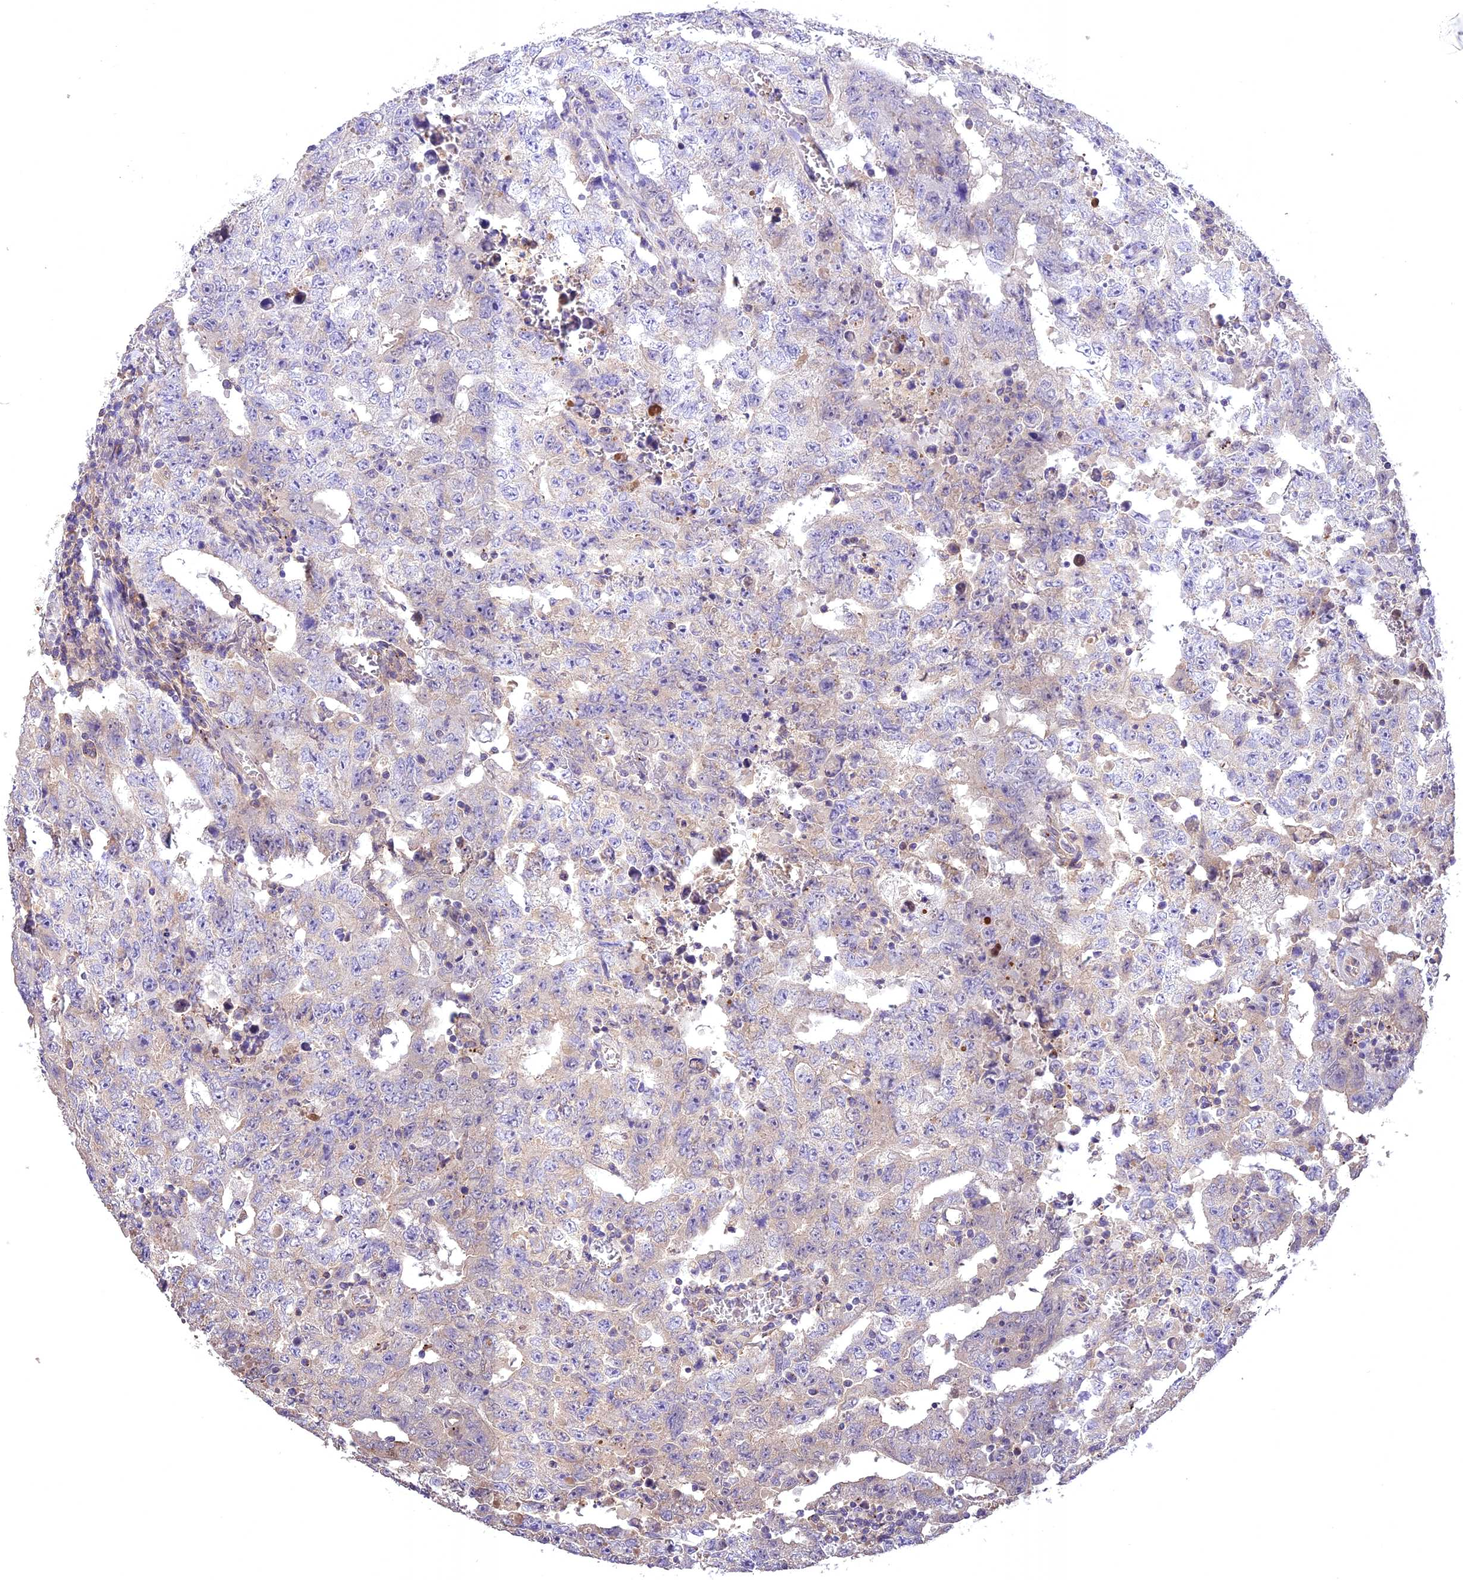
{"staining": {"intensity": "negative", "quantity": "none", "location": "none"}, "tissue": "testis cancer", "cell_type": "Tumor cells", "image_type": "cancer", "snomed": [{"axis": "morphology", "description": "Carcinoma, Embryonal, NOS"}, {"axis": "topography", "description": "Testis"}], "caption": "IHC micrograph of testis cancer stained for a protein (brown), which demonstrates no positivity in tumor cells.", "gene": "NUDT8", "patient": {"sex": "male", "age": 26}}